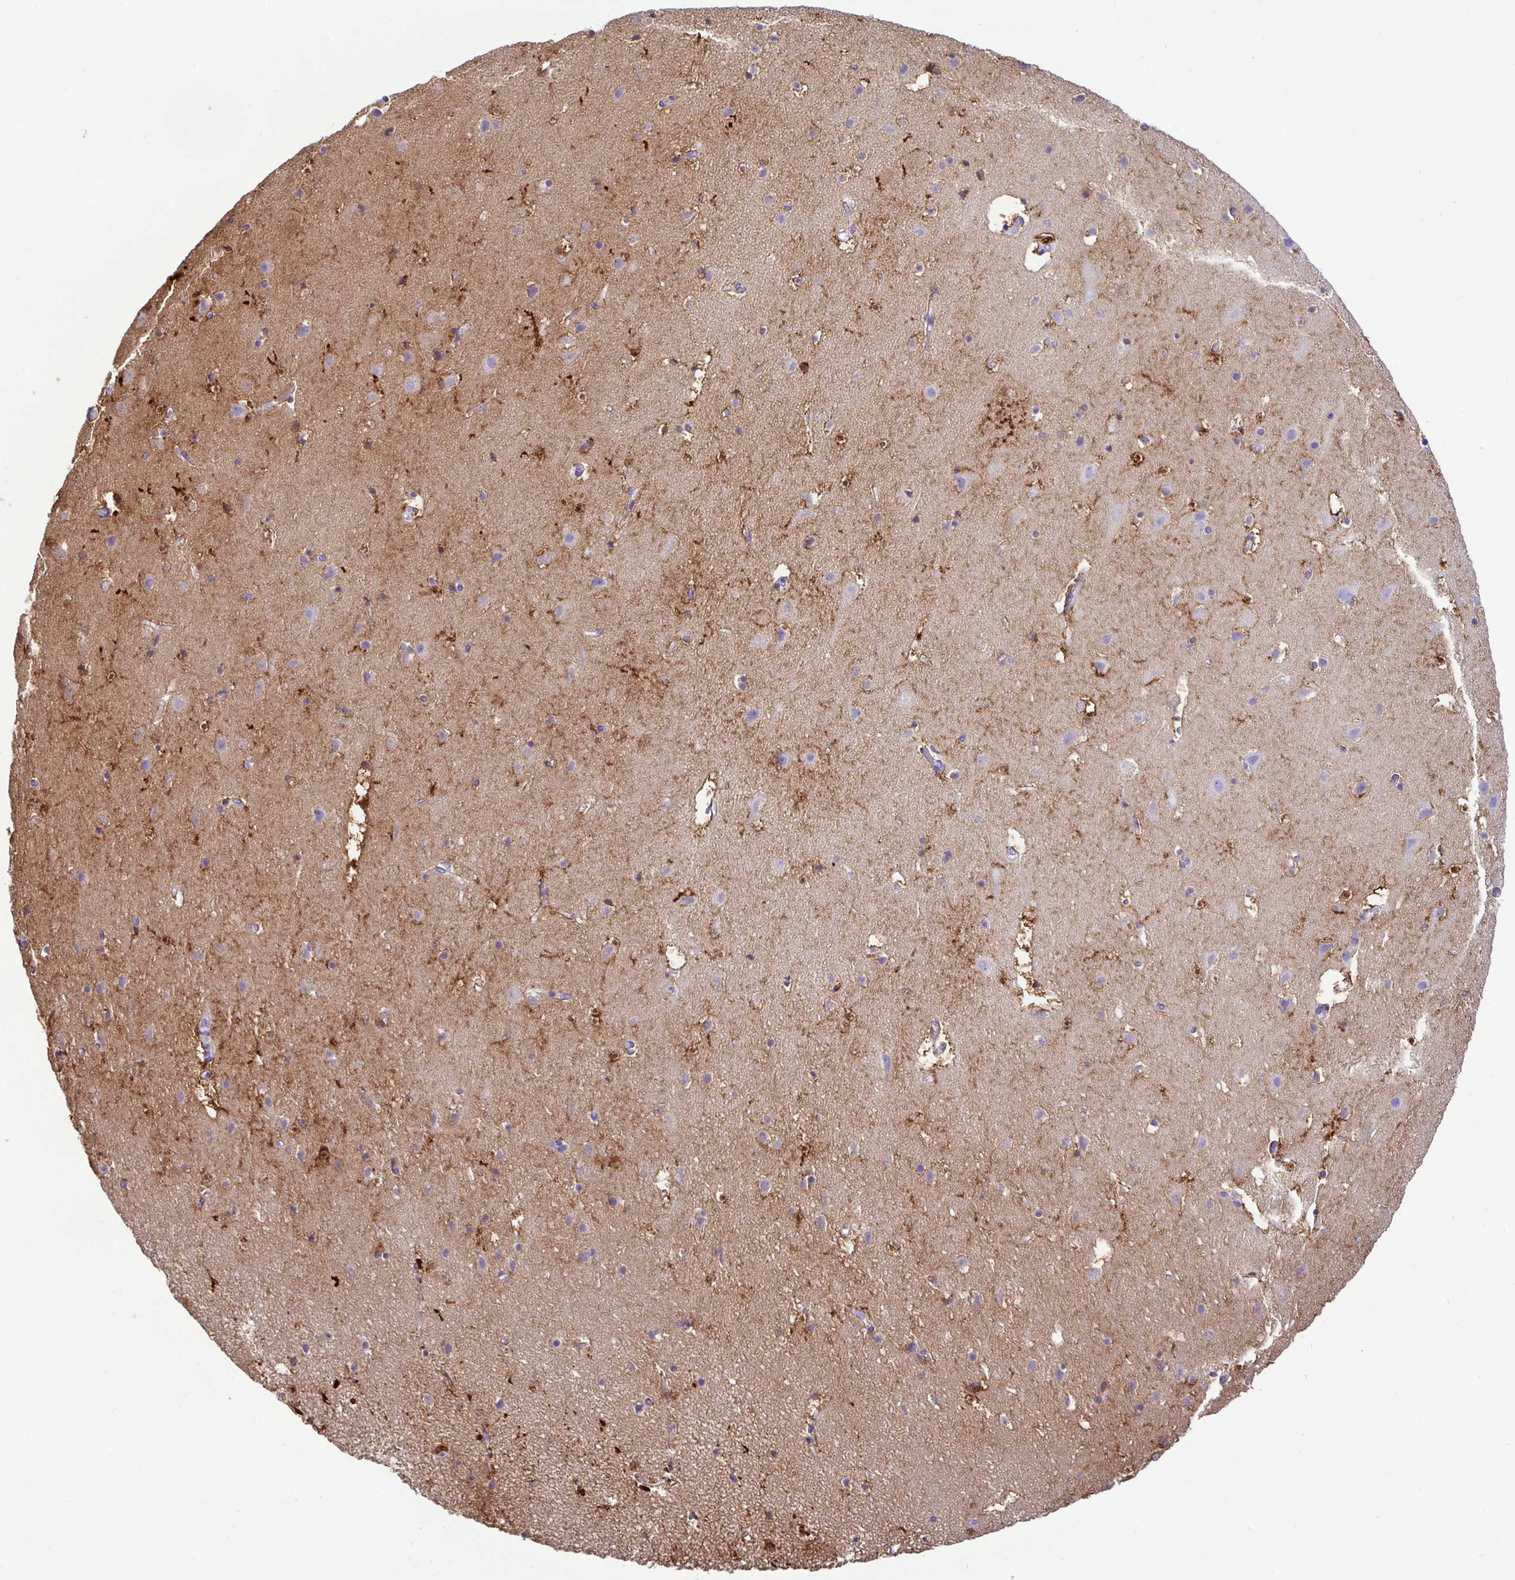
{"staining": {"intensity": "negative", "quantity": "none", "location": "none"}, "tissue": "cerebral cortex", "cell_type": "Endothelial cells", "image_type": "normal", "snomed": [{"axis": "morphology", "description": "Normal tissue, NOS"}, {"axis": "topography", "description": "Cerebral cortex"}], "caption": "Endothelial cells show no significant protein staining in benign cerebral cortex. (IHC, brightfield microscopy, high magnification).", "gene": "BACE2", "patient": {"sex": "female", "age": 42}}